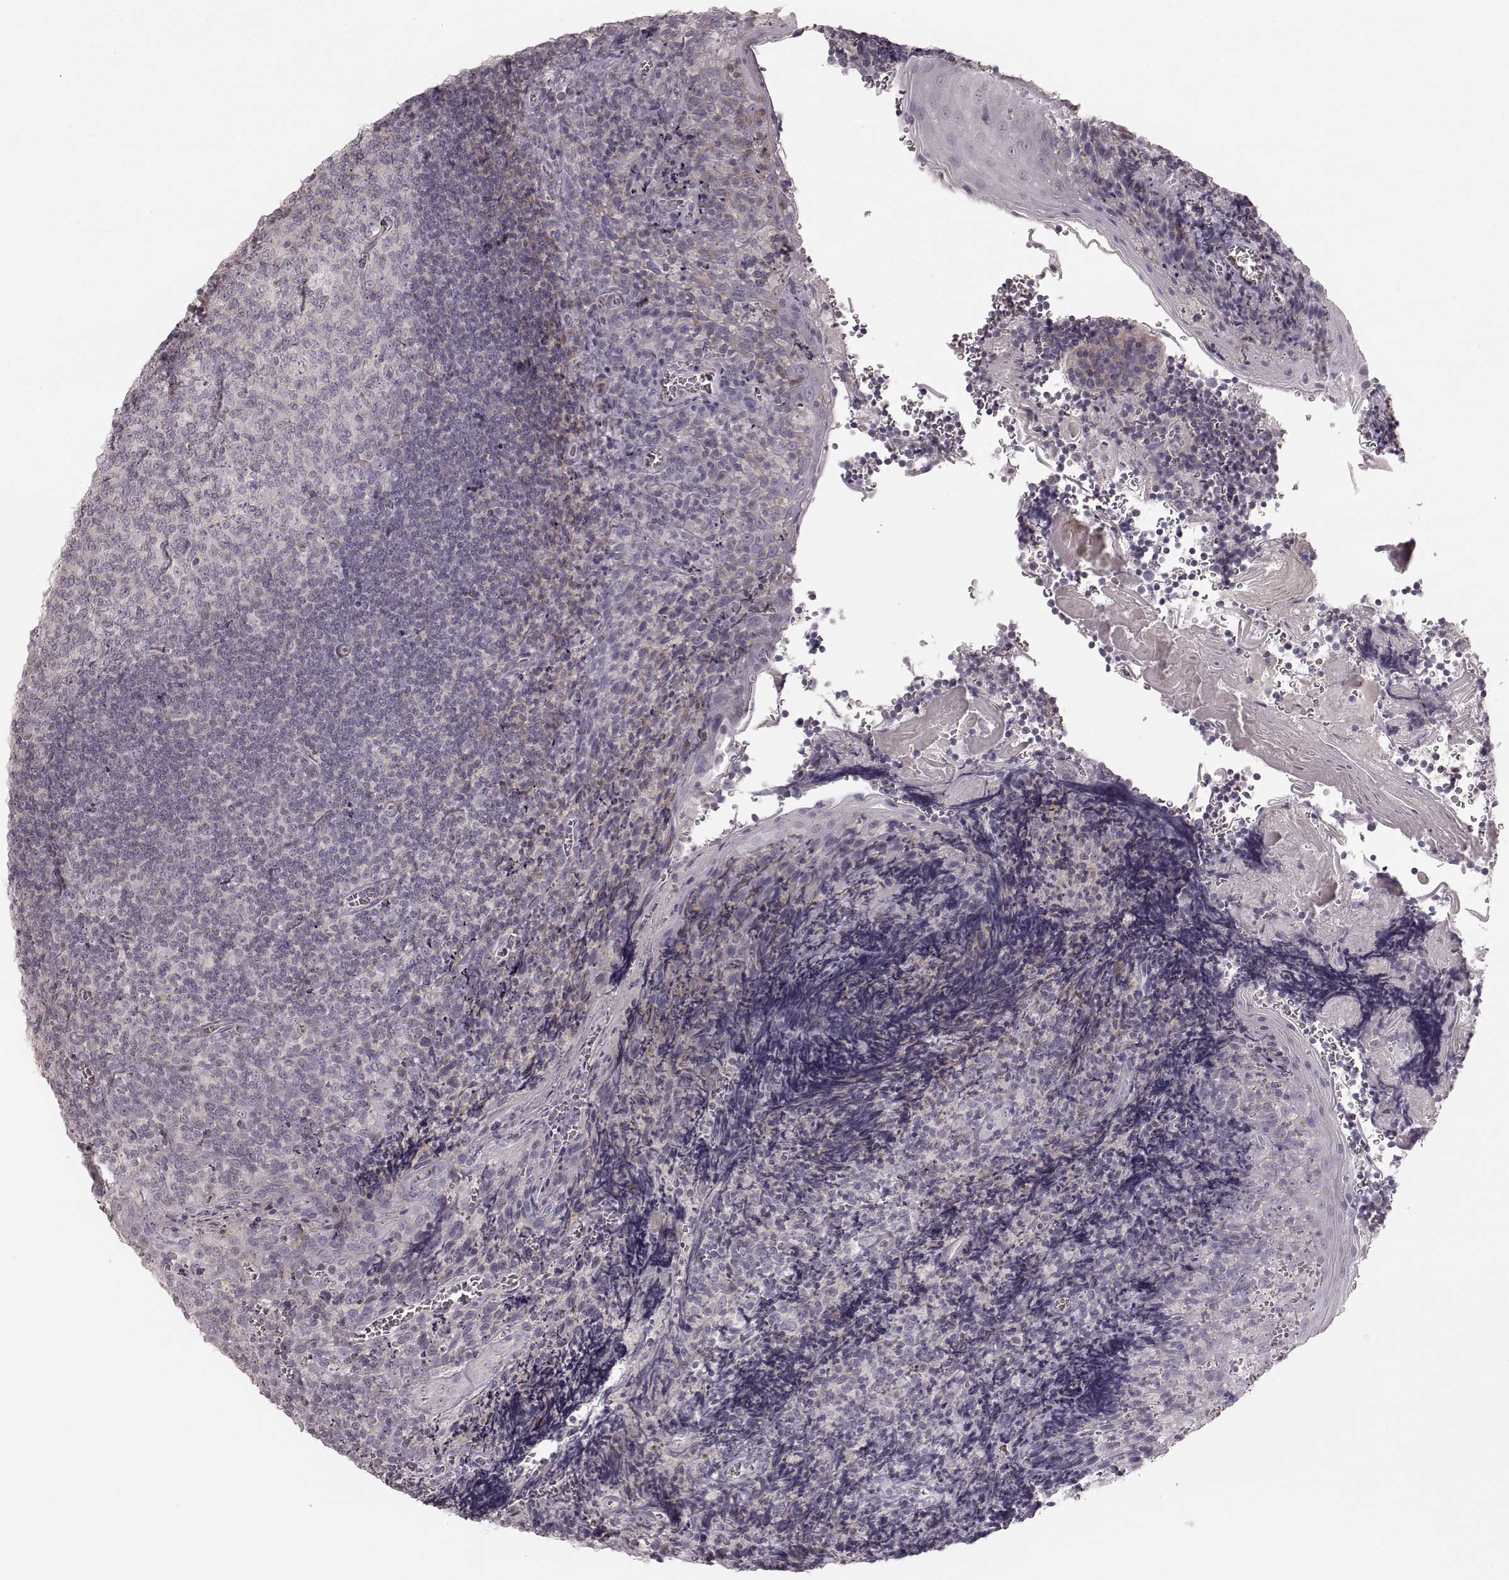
{"staining": {"intensity": "negative", "quantity": "none", "location": "none"}, "tissue": "tonsil", "cell_type": "Germinal center cells", "image_type": "normal", "snomed": [{"axis": "morphology", "description": "Normal tissue, NOS"}, {"axis": "morphology", "description": "Inflammation, NOS"}, {"axis": "topography", "description": "Tonsil"}], "caption": "Micrograph shows no protein positivity in germinal center cells of benign tonsil.", "gene": "PRLHR", "patient": {"sex": "female", "age": 31}}